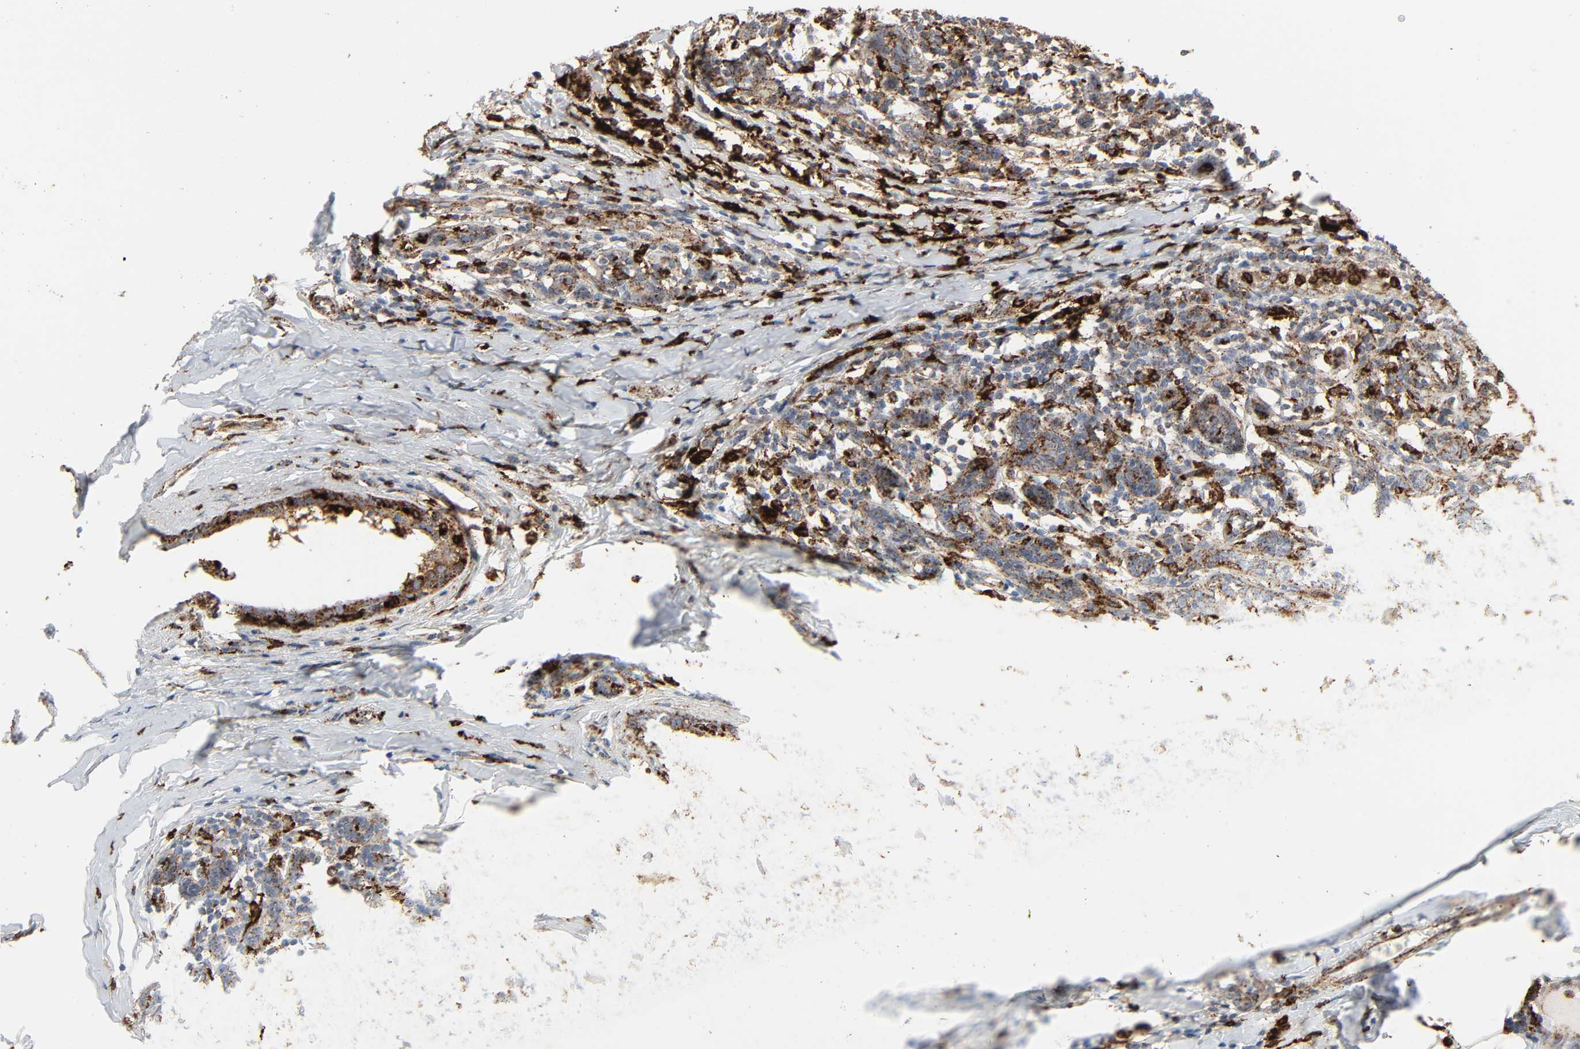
{"staining": {"intensity": "strong", "quantity": "25%-75%", "location": "cytoplasmic/membranous"}, "tissue": "breast cancer", "cell_type": "Tumor cells", "image_type": "cancer", "snomed": [{"axis": "morphology", "description": "Duct carcinoma"}, {"axis": "topography", "description": "Breast"}], "caption": "A brown stain labels strong cytoplasmic/membranous expression of a protein in breast cancer tumor cells. The staining was performed using DAB to visualize the protein expression in brown, while the nuclei were stained in blue with hematoxylin (Magnification: 20x).", "gene": "PSAP", "patient": {"sex": "female", "age": 40}}